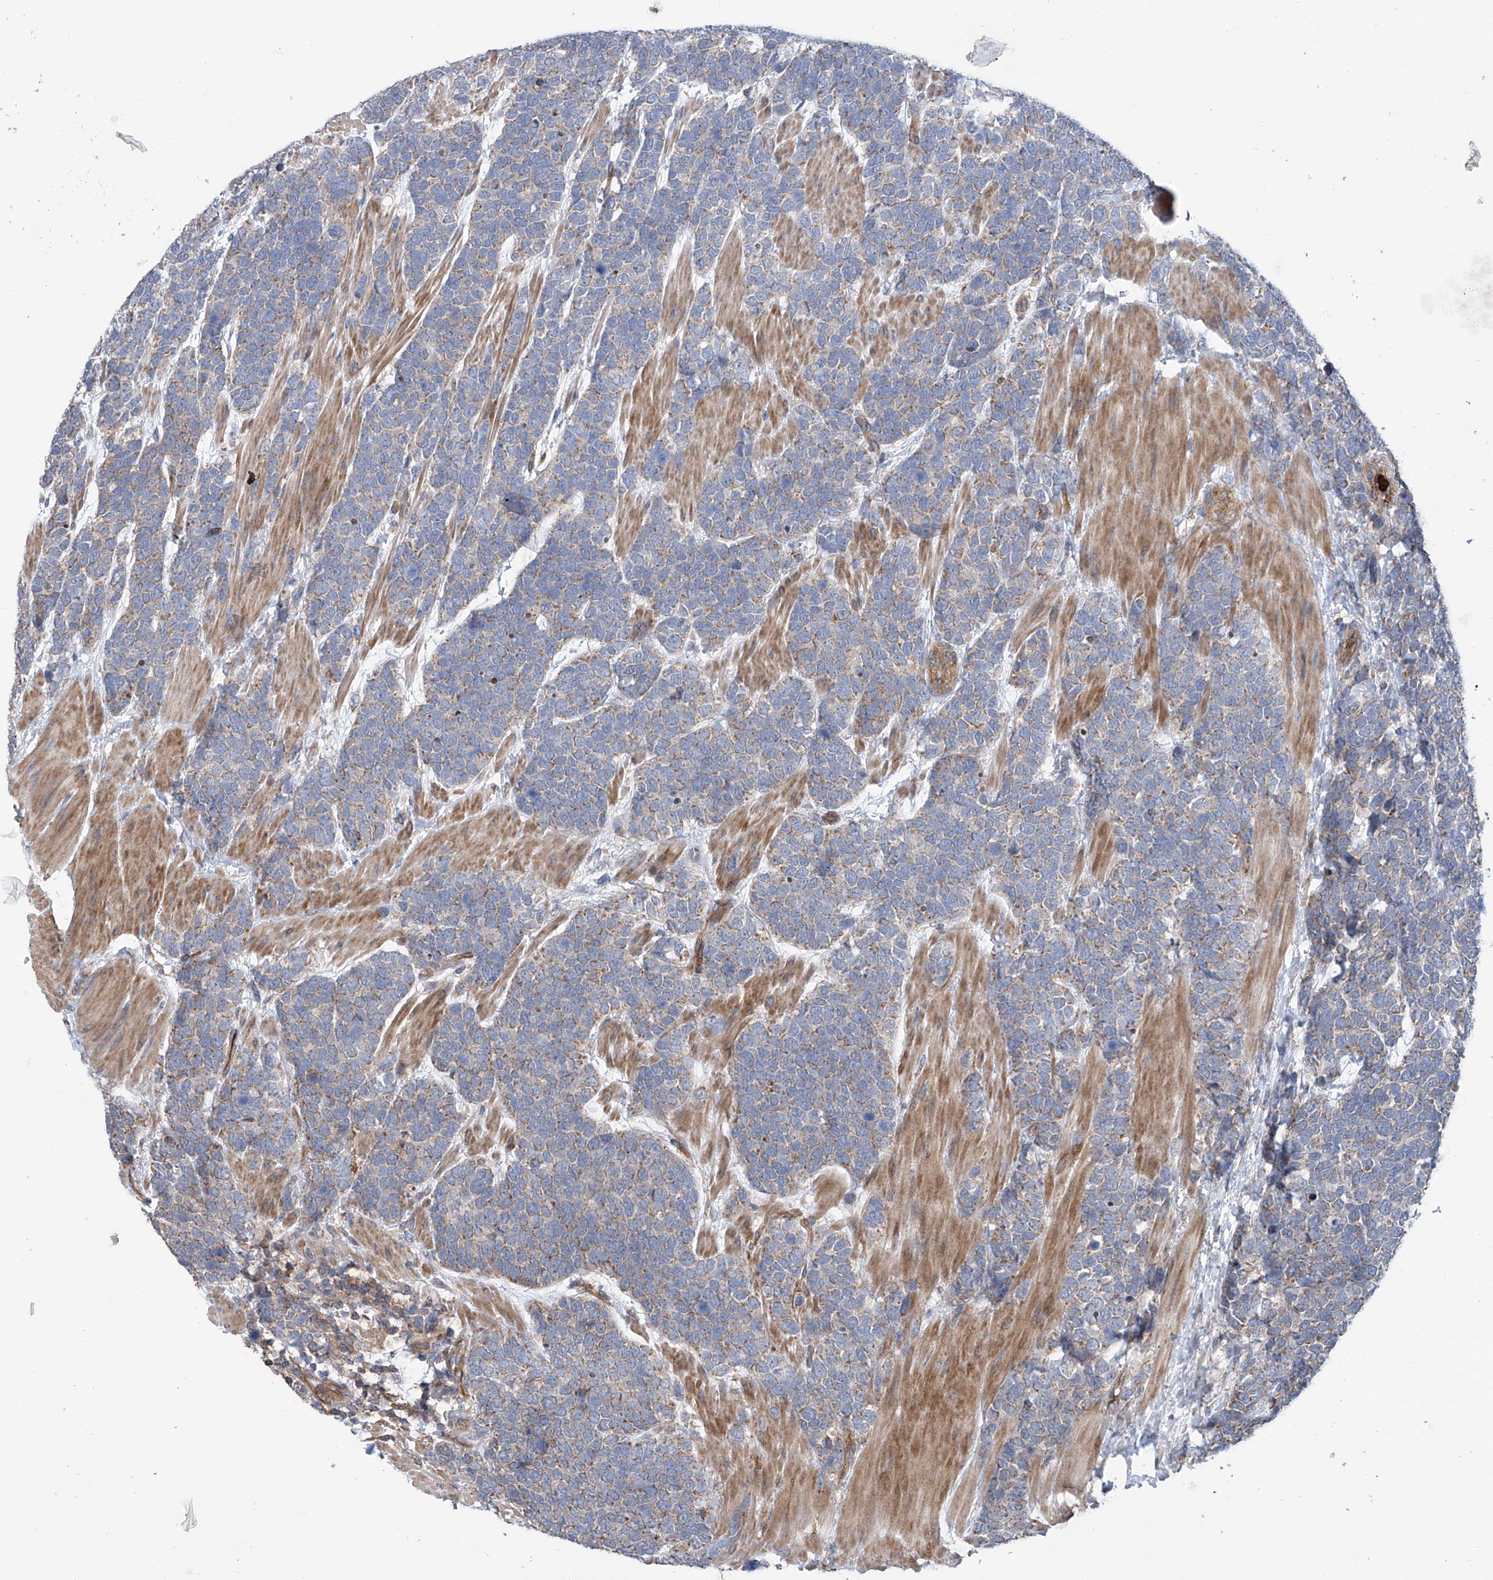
{"staining": {"intensity": "weak", "quantity": "25%-75%", "location": "cytoplasmic/membranous"}, "tissue": "urothelial cancer", "cell_type": "Tumor cells", "image_type": "cancer", "snomed": [{"axis": "morphology", "description": "Urothelial carcinoma, High grade"}, {"axis": "topography", "description": "Urinary bladder"}], "caption": "Human urothelial cancer stained for a protein (brown) exhibits weak cytoplasmic/membranous positive expression in approximately 25%-75% of tumor cells.", "gene": "EIF2D", "patient": {"sex": "female", "age": 82}}